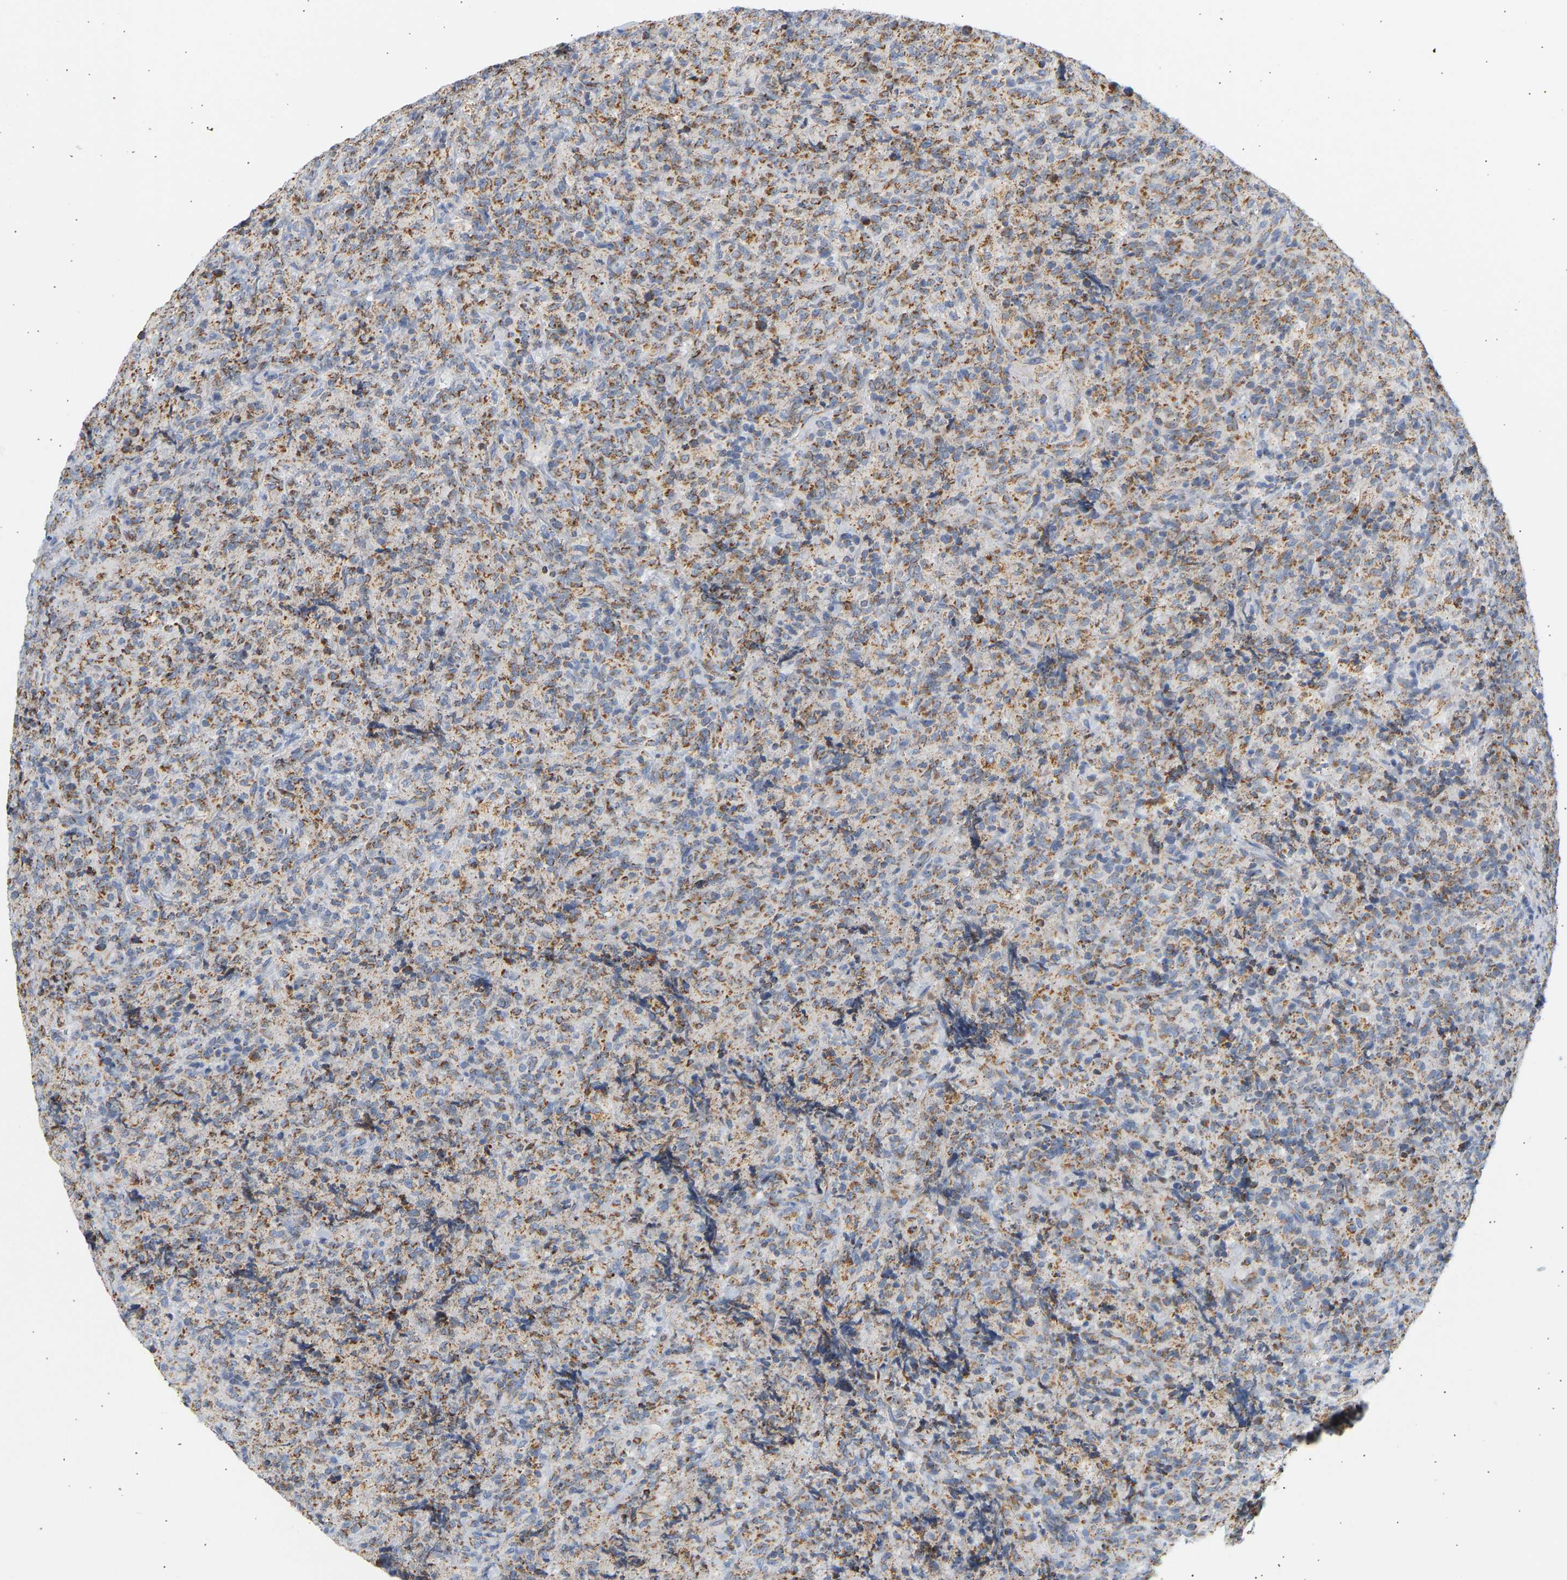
{"staining": {"intensity": "moderate", "quantity": ">75%", "location": "cytoplasmic/membranous"}, "tissue": "lymphoma", "cell_type": "Tumor cells", "image_type": "cancer", "snomed": [{"axis": "morphology", "description": "Malignant lymphoma, non-Hodgkin's type, High grade"}, {"axis": "topography", "description": "Tonsil"}], "caption": "The immunohistochemical stain shows moderate cytoplasmic/membranous positivity in tumor cells of lymphoma tissue. The staining was performed using DAB (3,3'-diaminobenzidine) to visualize the protein expression in brown, while the nuclei were stained in blue with hematoxylin (Magnification: 20x).", "gene": "GRPEL2", "patient": {"sex": "female", "age": 36}}